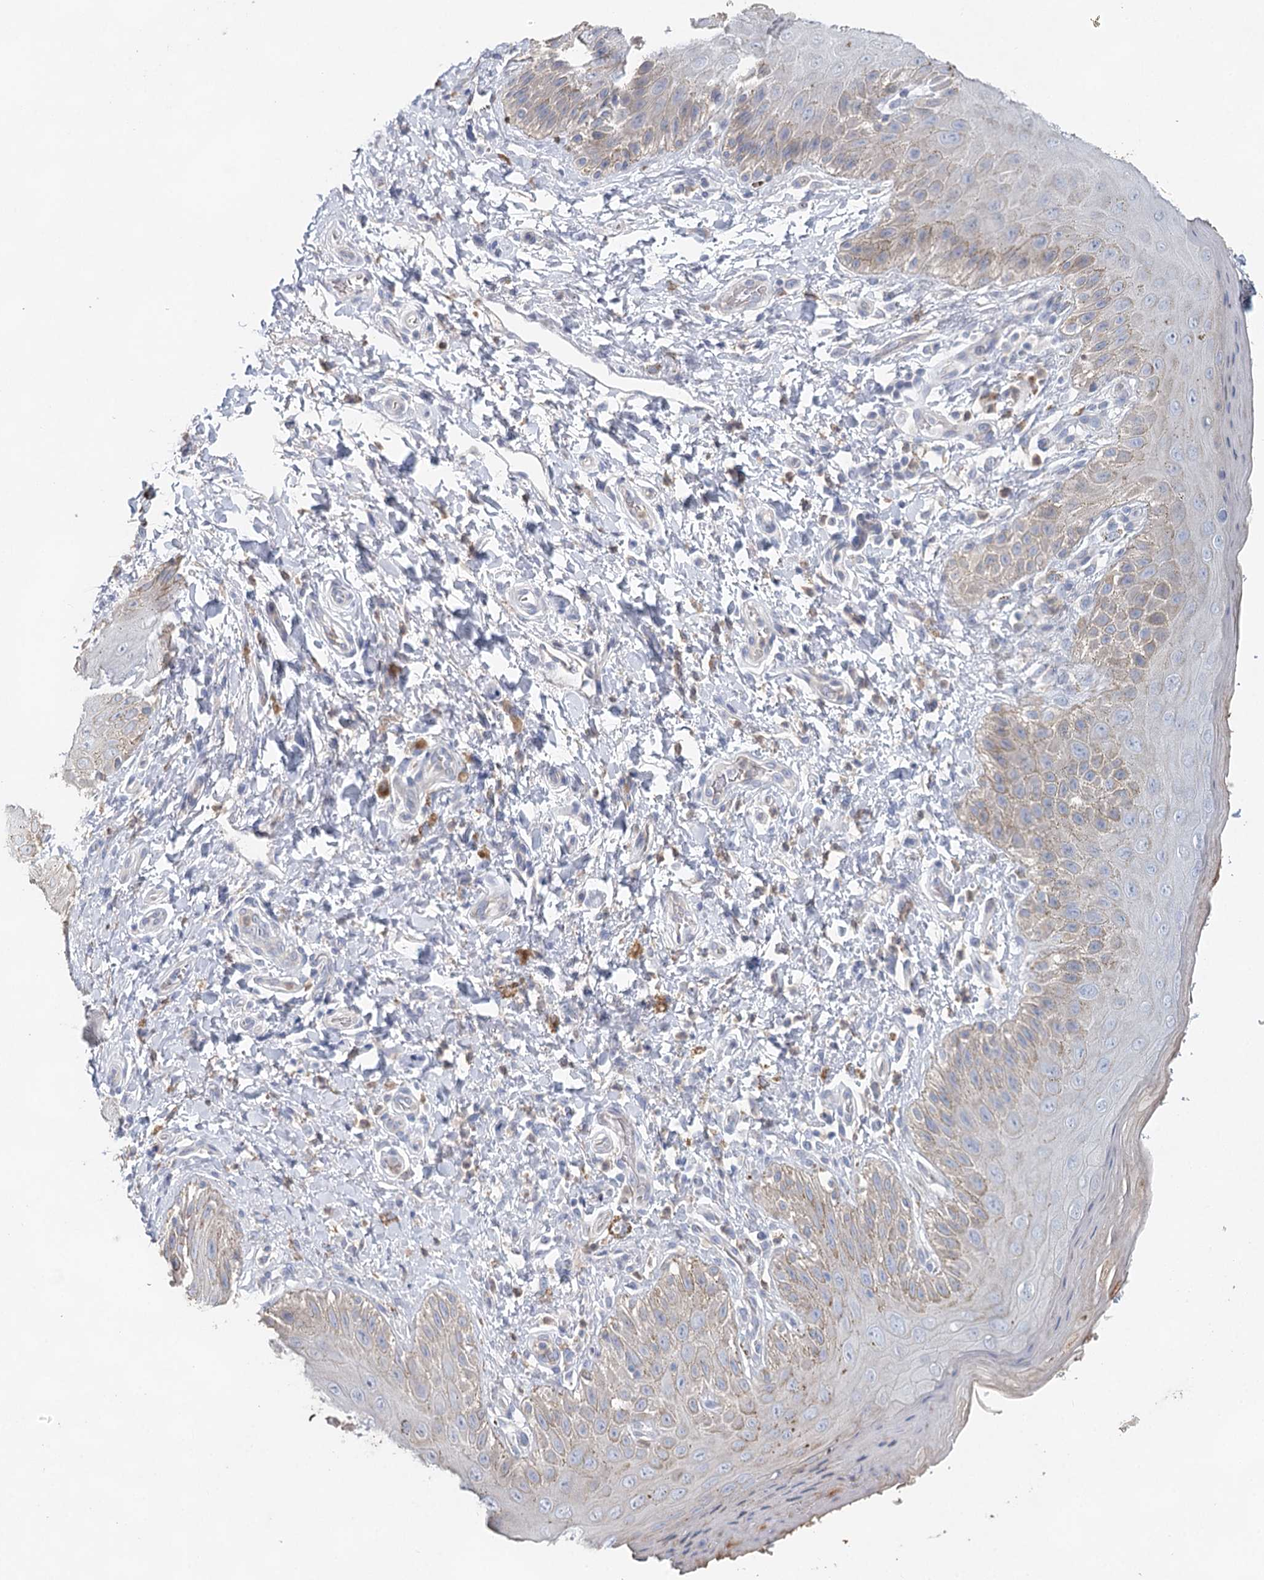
{"staining": {"intensity": "weak", "quantity": "<25%", "location": "cytoplasmic/membranous"}, "tissue": "skin", "cell_type": "Epidermal cells", "image_type": "normal", "snomed": [{"axis": "morphology", "description": "Normal tissue, NOS"}, {"axis": "topography", "description": "Anal"}], "caption": "Skin stained for a protein using immunohistochemistry (IHC) displays no staining epidermal cells.", "gene": "MYL6B", "patient": {"sex": "male", "age": 44}}